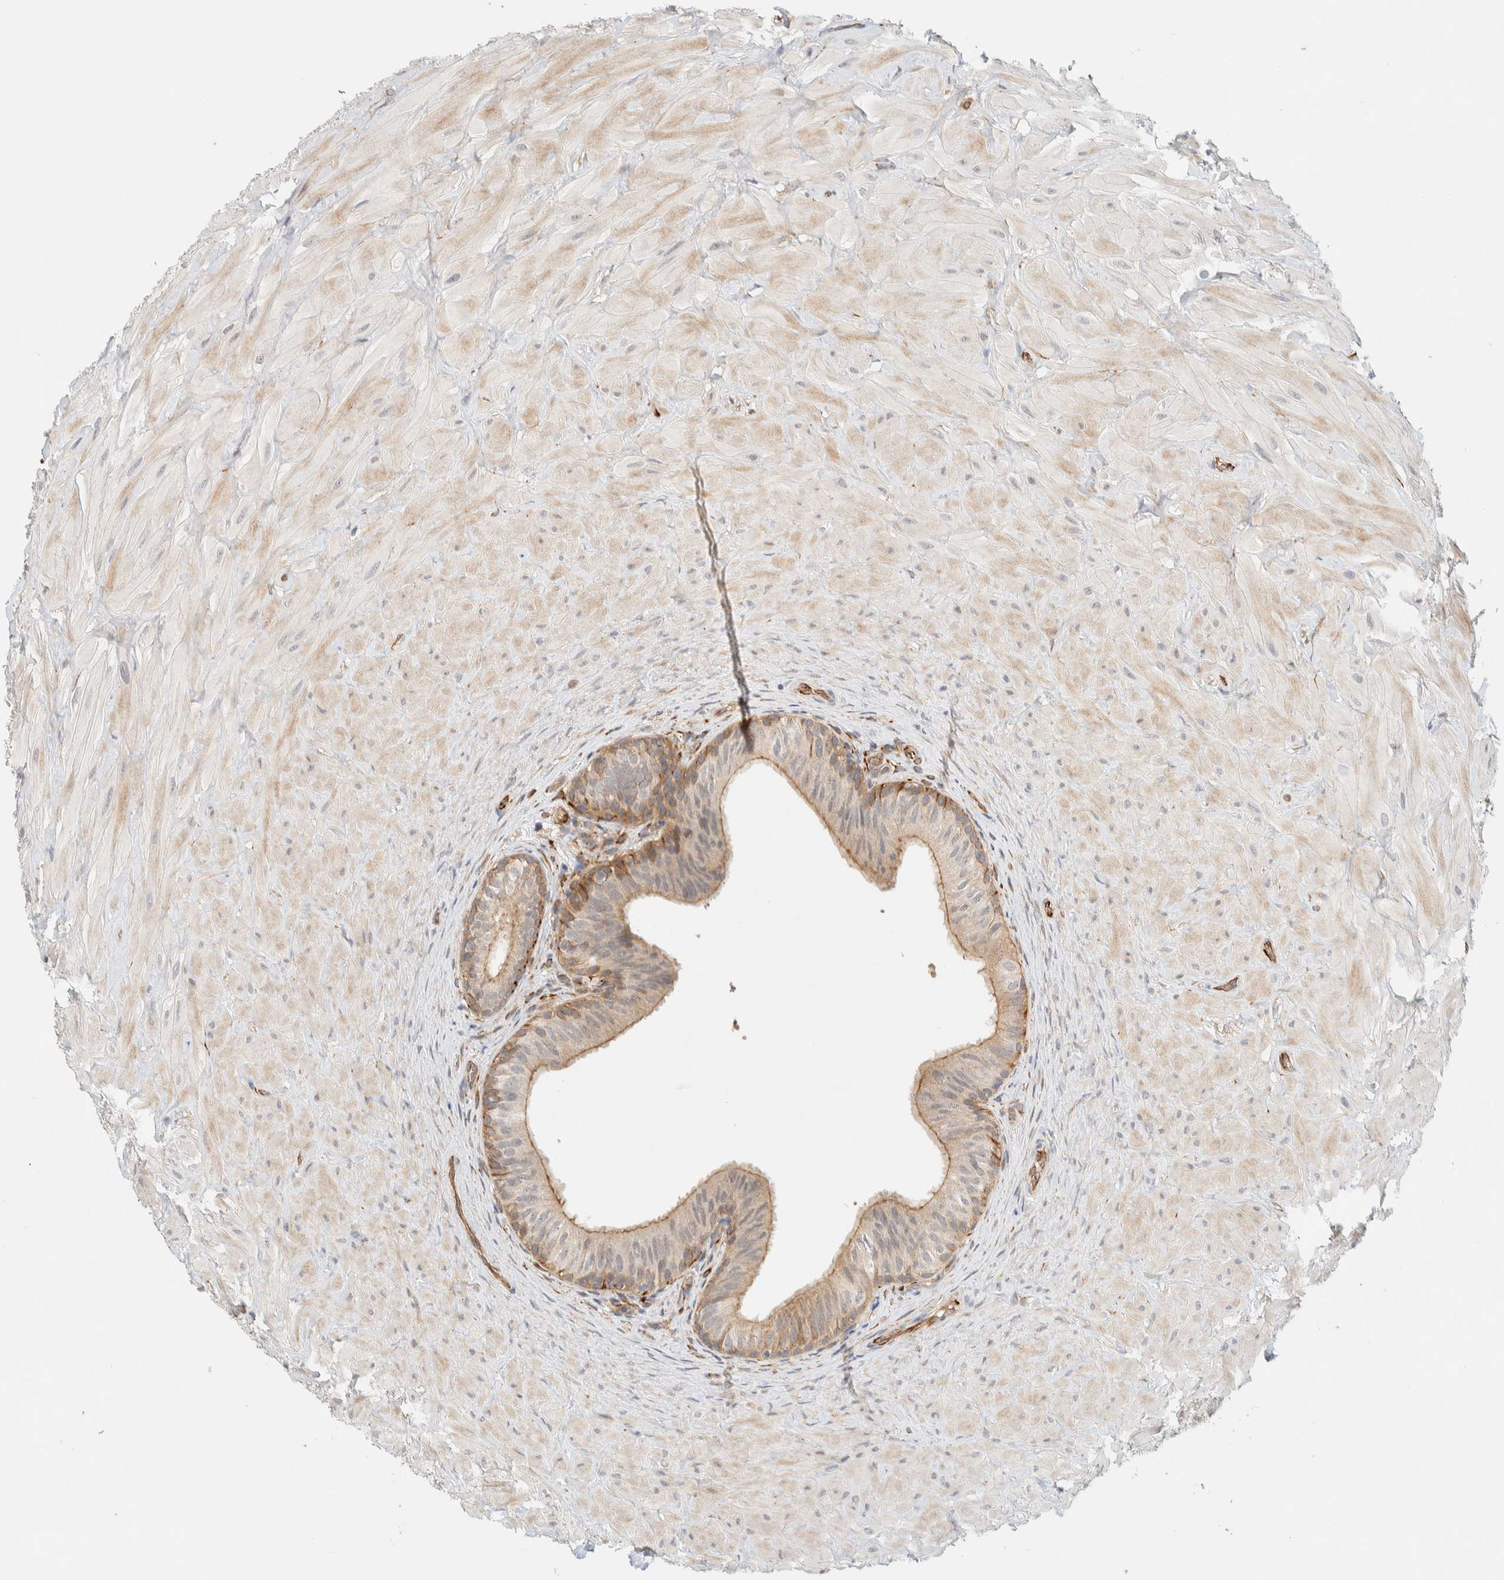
{"staining": {"intensity": "moderate", "quantity": ">75%", "location": "cytoplasmic/membranous"}, "tissue": "epididymis", "cell_type": "Glandular cells", "image_type": "normal", "snomed": [{"axis": "morphology", "description": "Normal tissue, NOS"}, {"axis": "topography", "description": "Soft tissue"}, {"axis": "topography", "description": "Epididymis"}], "caption": "Immunohistochemistry (IHC) of unremarkable human epididymis shows medium levels of moderate cytoplasmic/membranous staining in approximately >75% of glandular cells. (brown staining indicates protein expression, while blue staining denotes nuclei).", "gene": "FAT1", "patient": {"sex": "male", "age": 26}}